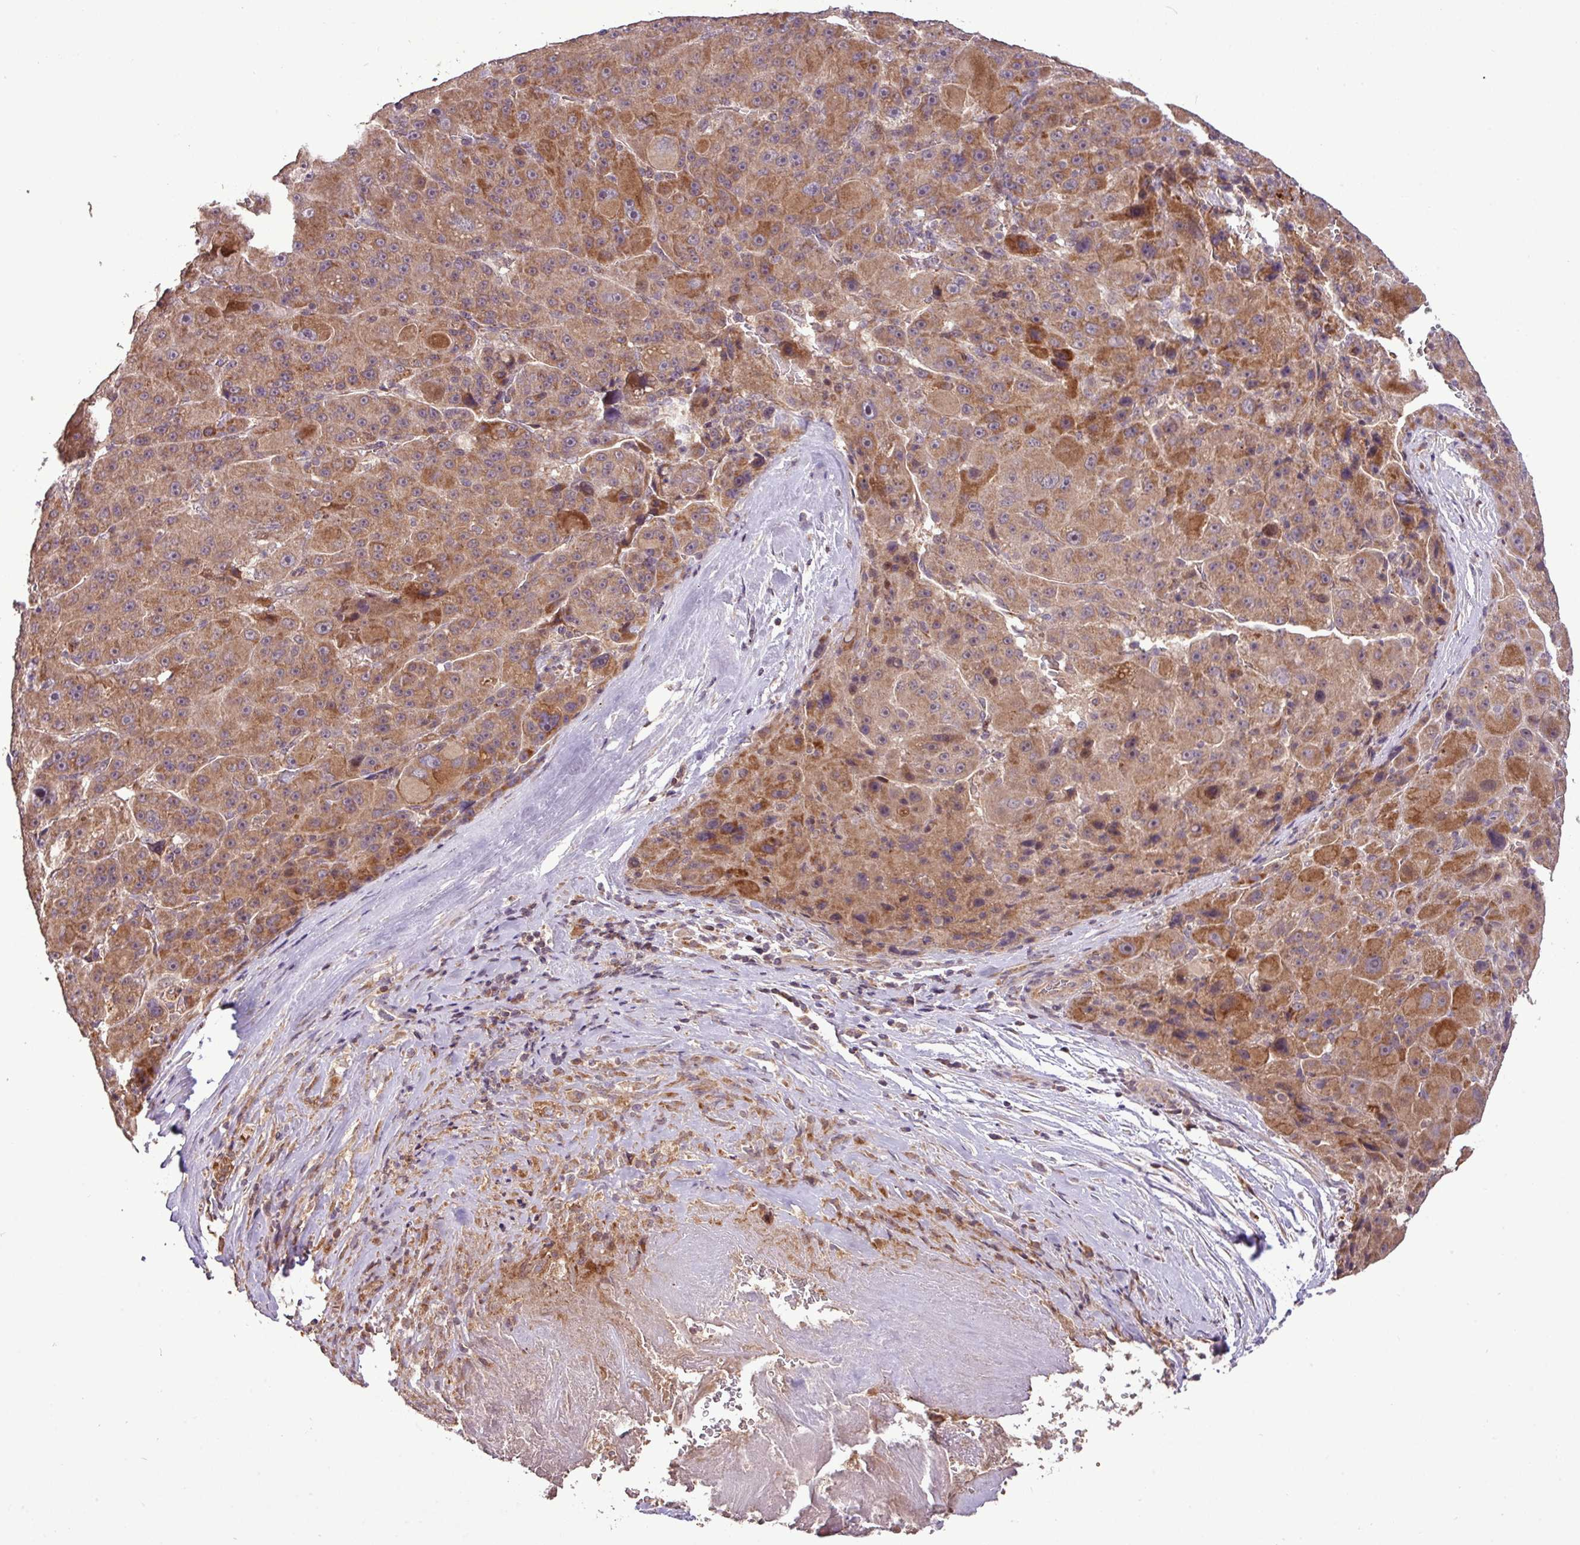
{"staining": {"intensity": "moderate", "quantity": ">75%", "location": "cytoplasmic/membranous"}, "tissue": "liver cancer", "cell_type": "Tumor cells", "image_type": "cancer", "snomed": [{"axis": "morphology", "description": "Carcinoma, Hepatocellular, NOS"}, {"axis": "topography", "description": "Liver"}], "caption": "A medium amount of moderate cytoplasmic/membranous expression is seen in approximately >75% of tumor cells in hepatocellular carcinoma (liver) tissue.", "gene": "YPEL3", "patient": {"sex": "male", "age": 76}}